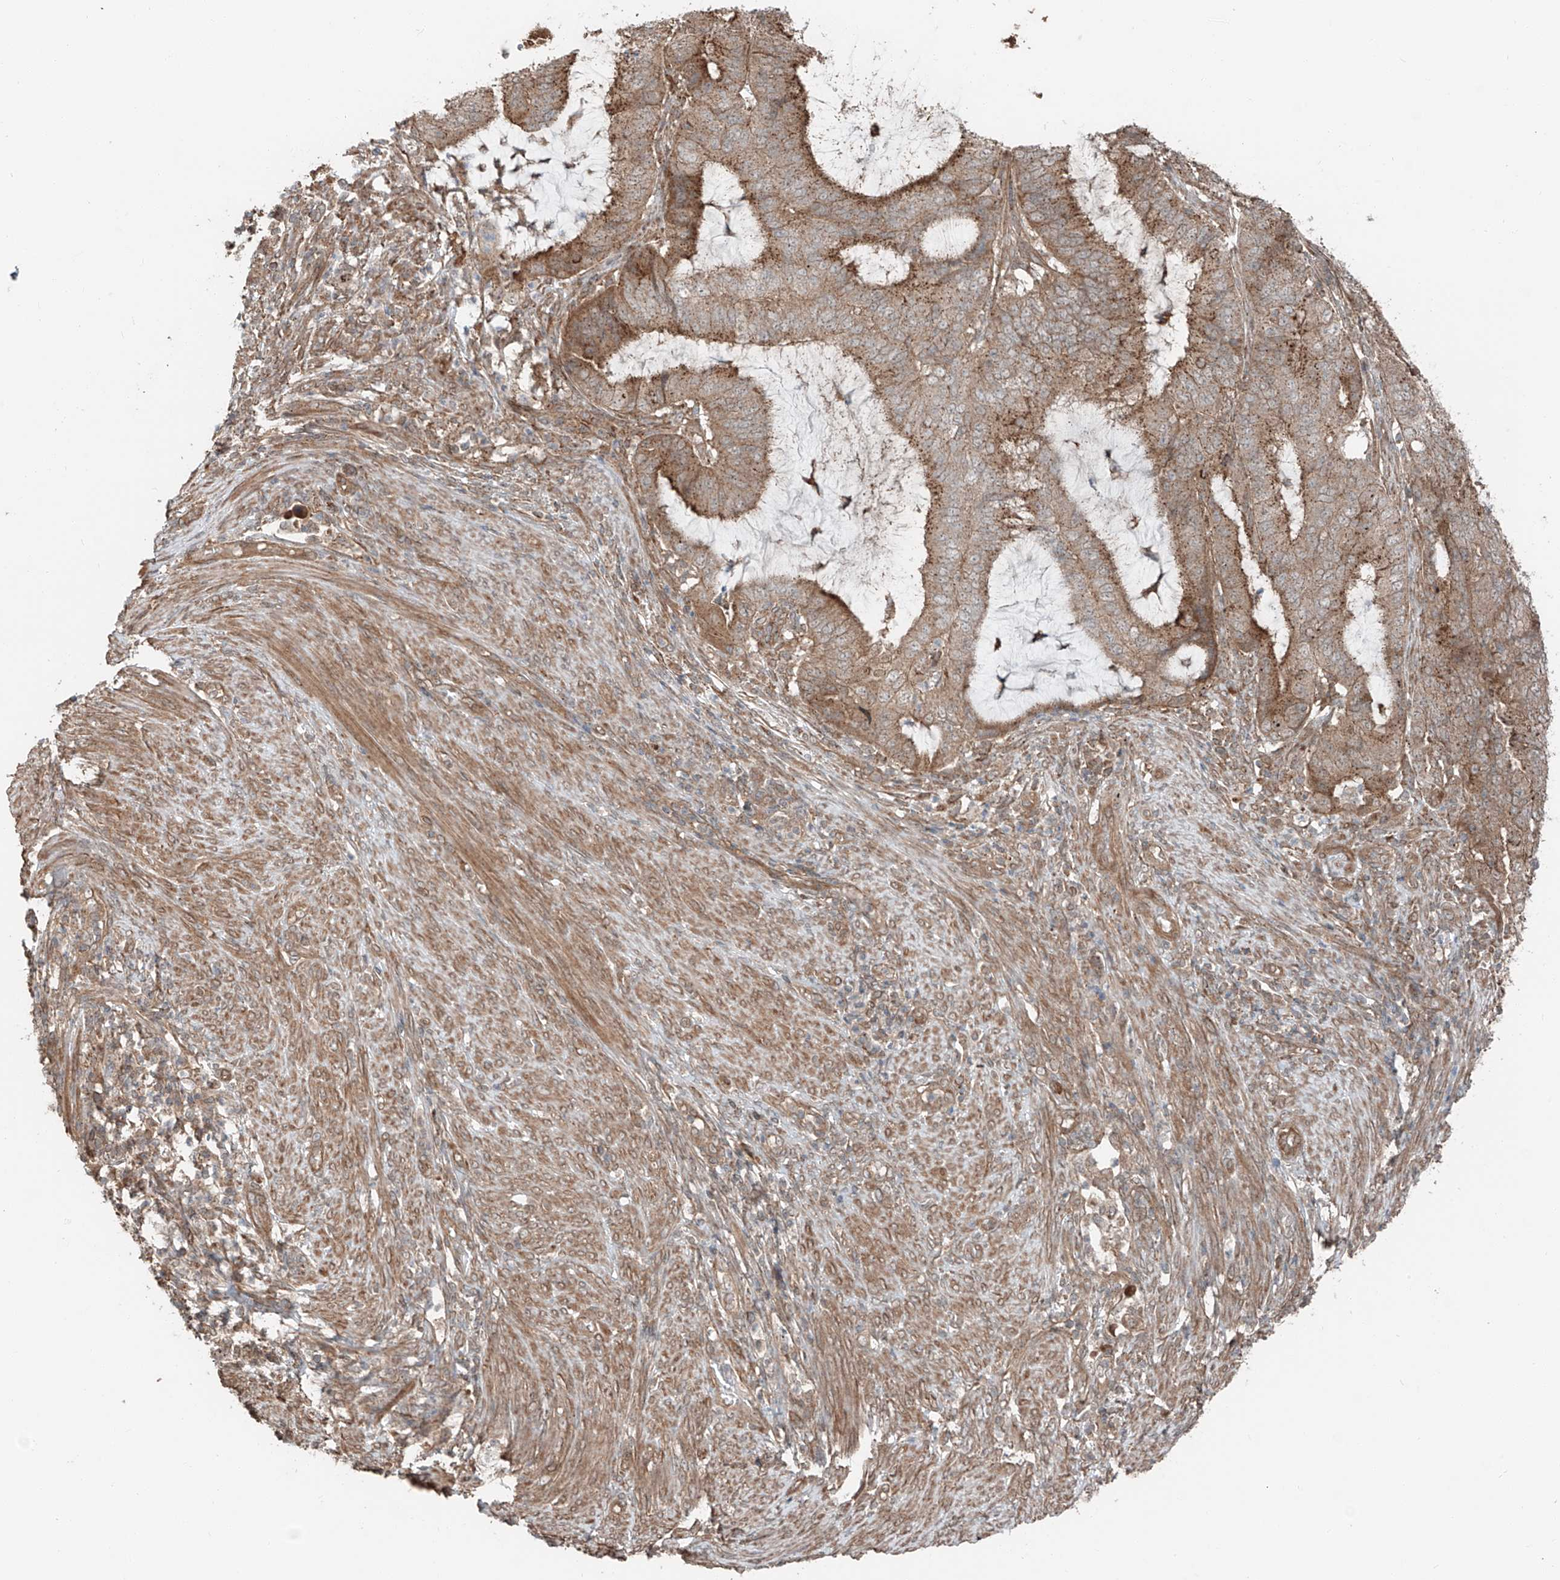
{"staining": {"intensity": "moderate", "quantity": ">75%", "location": "cytoplasmic/membranous"}, "tissue": "endometrial cancer", "cell_type": "Tumor cells", "image_type": "cancer", "snomed": [{"axis": "morphology", "description": "Adenocarcinoma, NOS"}, {"axis": "topography", "description": "Endometrium"}], "caption": "An immunohistochemistry (IHC) micrograph of tumor tissue is shown. Protein staining in brown highlights moderate cytoplasmic/membranous positivity in adenocarcinoma (endometrial) within tumor cells.", "gene": "CEP162", "patient": {"sex": "female", "age": 51}}